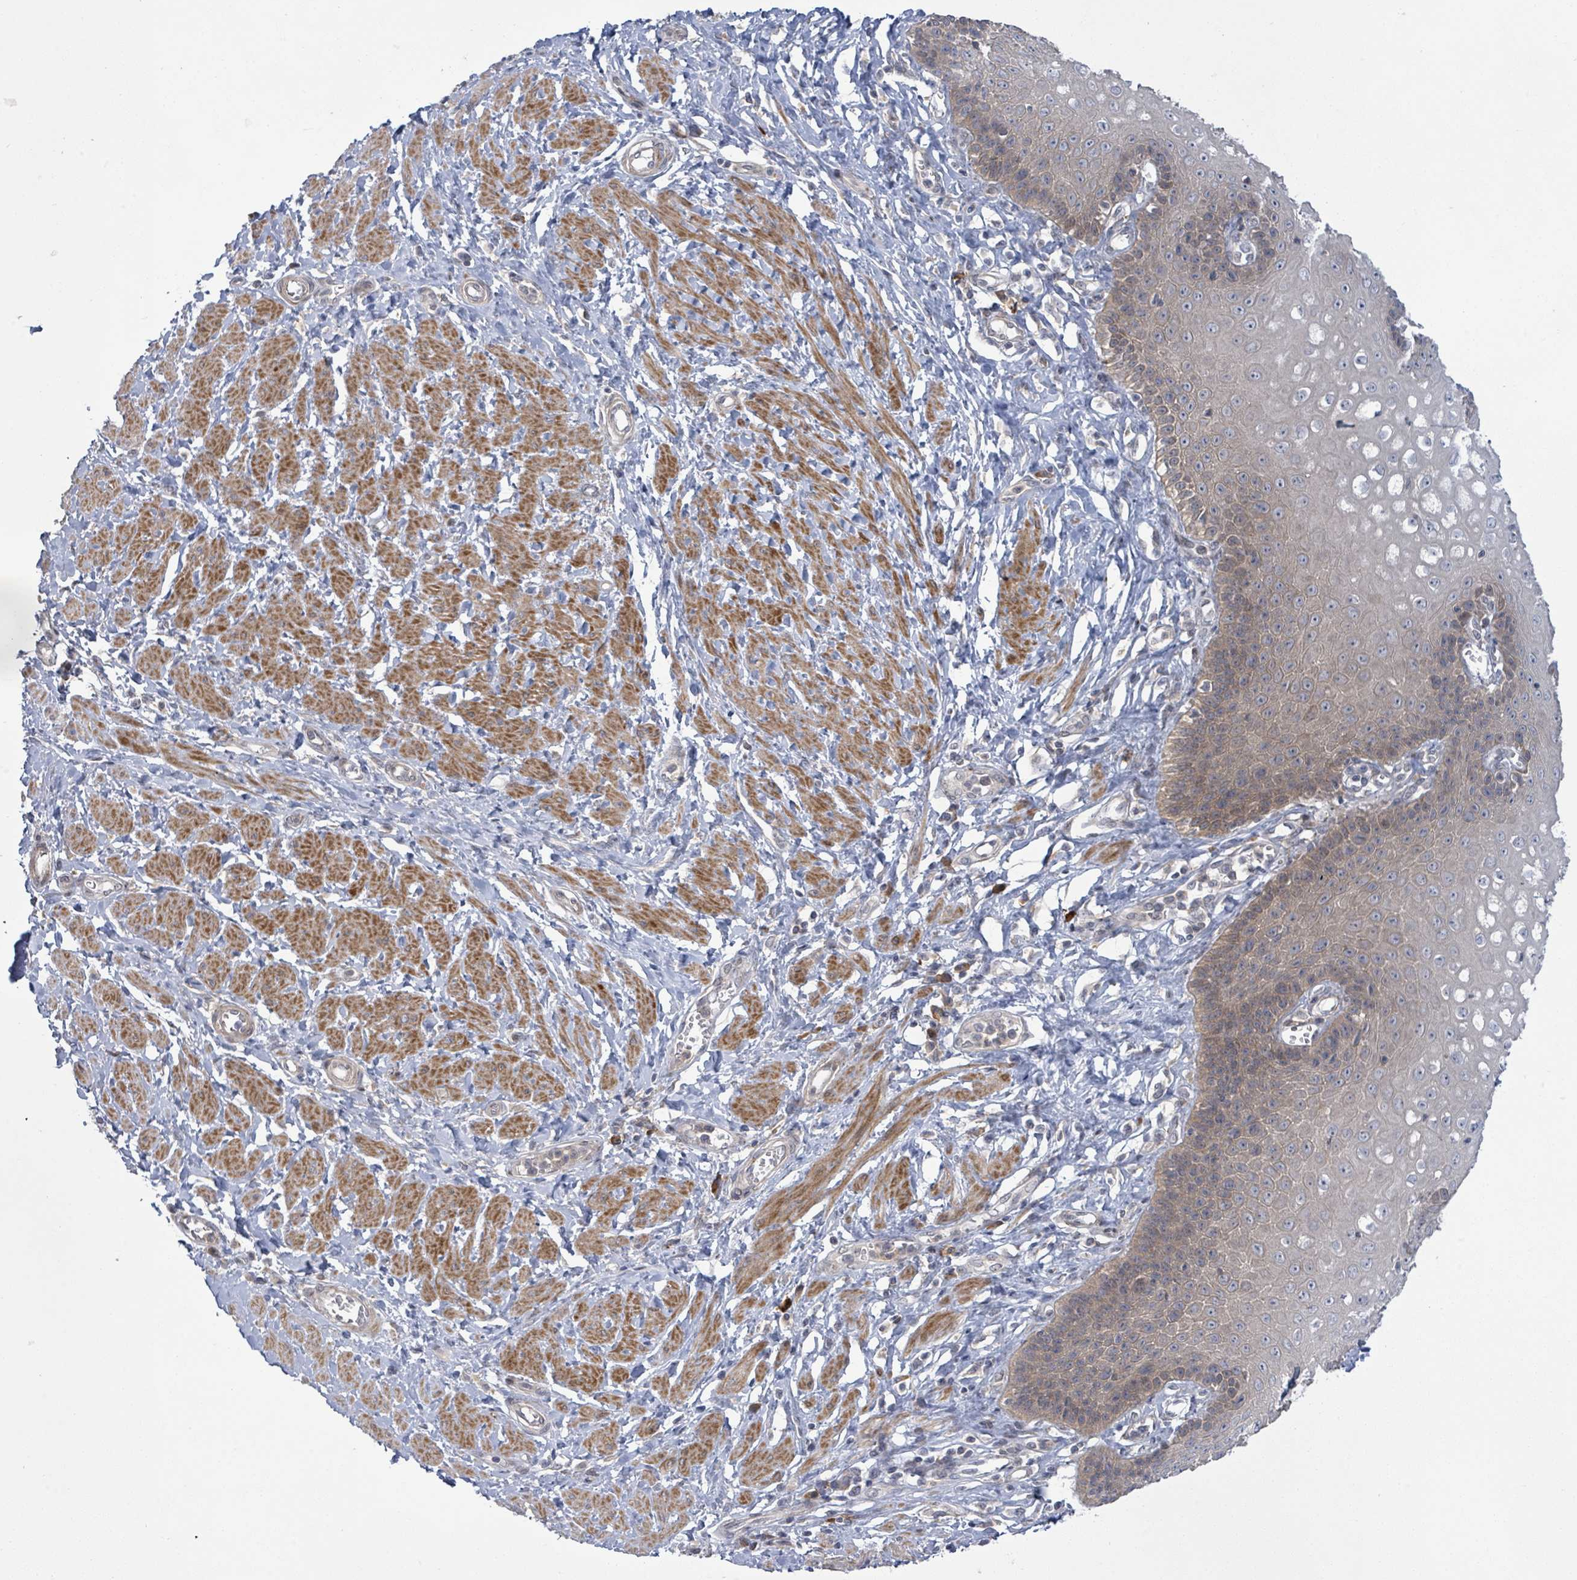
{"staining": {"intensity": "weak", "quantity": "25%-75%", "location": "cytoplasmic/membranous"}, "tissue": "esophagus", "cell_type": "Squamous epithelial cells", "image_type": "normal", "snomed": [{"axis": "morphology", "description": "Normal tissue, NOS"}, {"axis": "topography", "description": "Esophagus"}], "caption": "The micrograph demonstrates a brown stain indicating the presence of a protein in the cytoplasmic/membranous of squamous epithelial cells in esophagus. The staining was performed using DAB (3,3'-diaminobenzidine) to visualize the protein expression in brown, while the nuclei were stained in blue with hematoxylin (Magnification: 20x).", "gene": "SLIT3", "patient": {"sex": "male", "age": 67}}